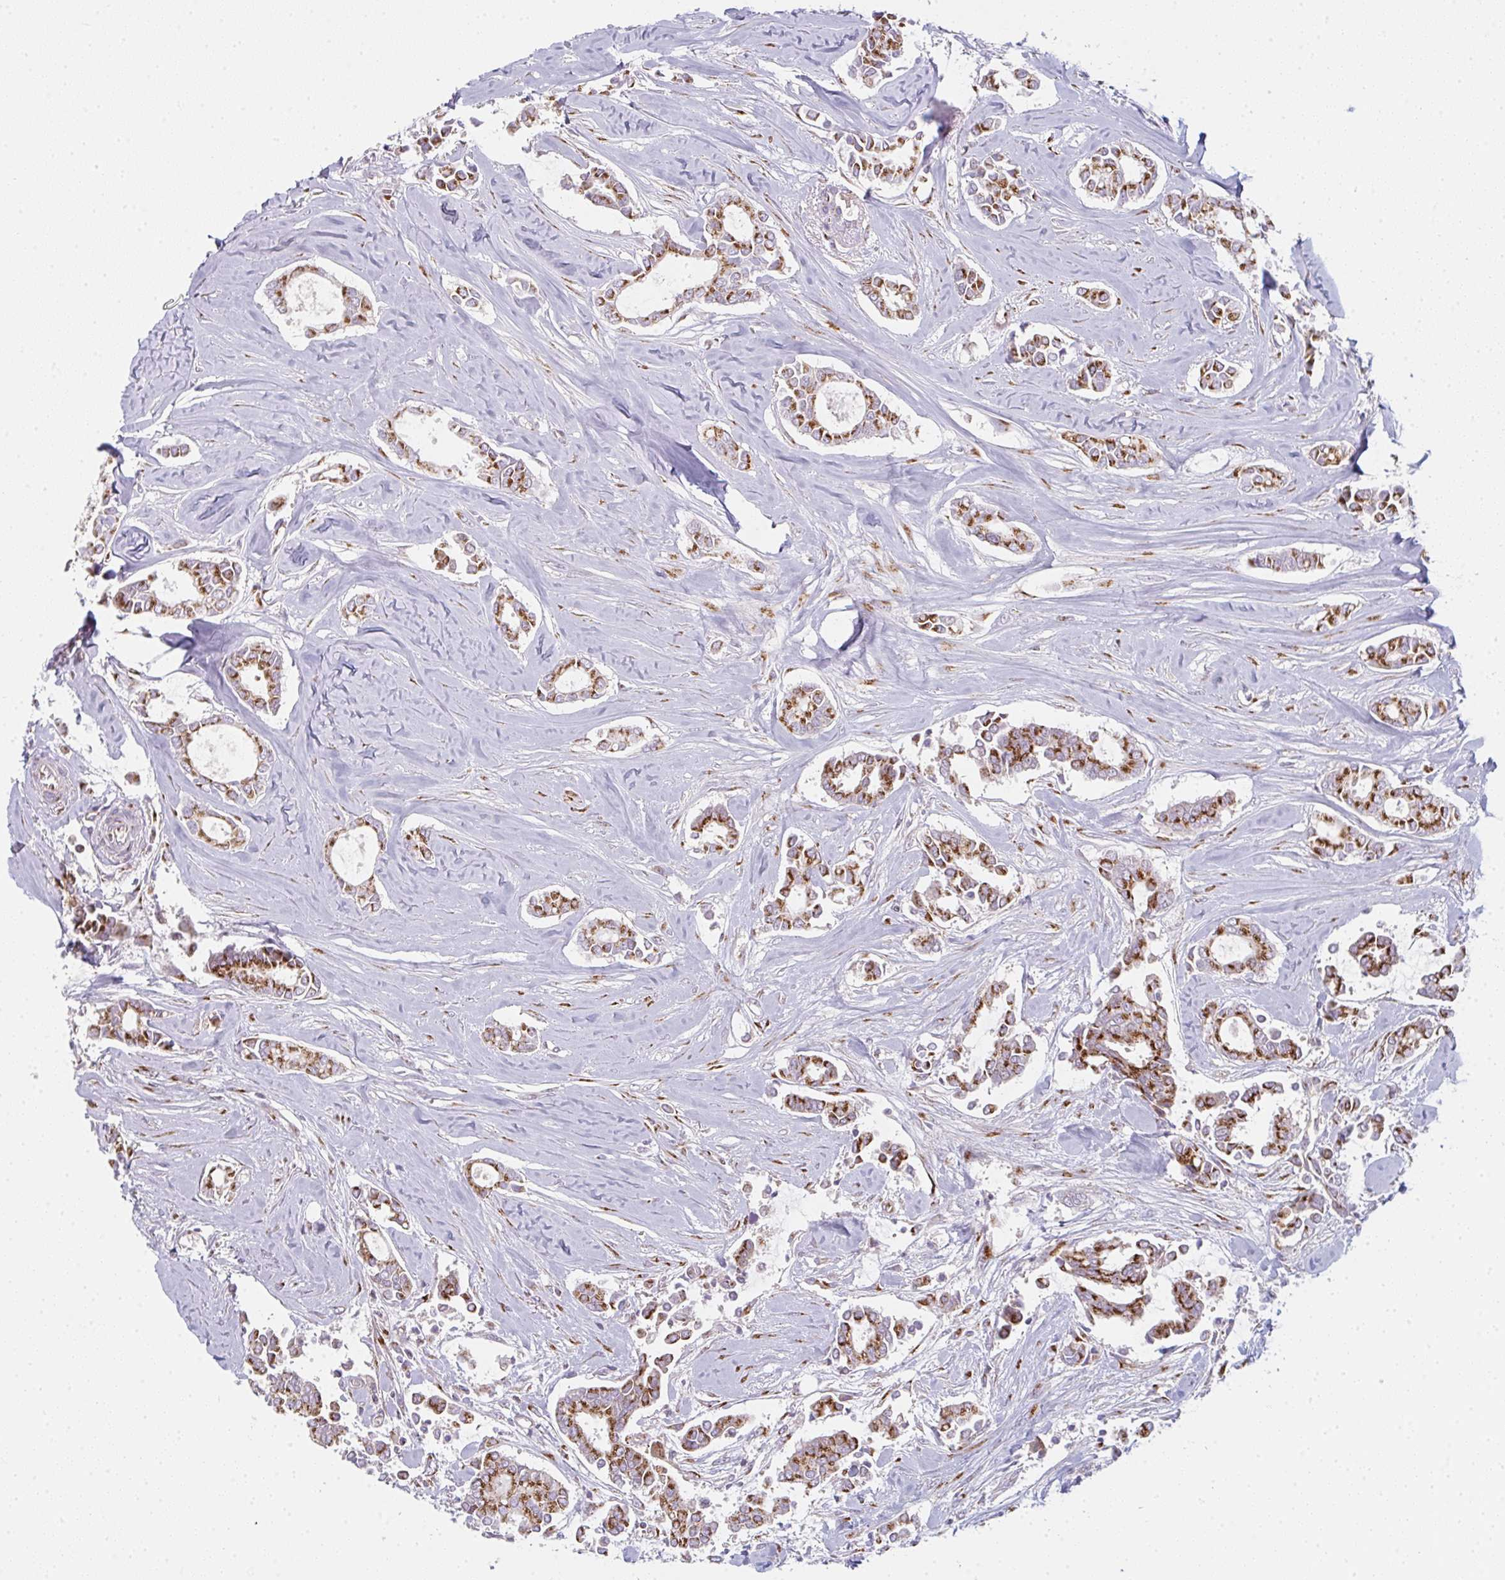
{"staining": {"intensity": "strong", "quantity": ">75%", "location": "cytoplasmic/membranous"}, "tissue": "breast cancer", "cell_type": "Tumor cells", "image_type": "cancer", "snomed": [{"axis": "morphology", "description": "Duct carcinoma"}, {"axis": "topography", "description": "Breast"}], "caption": "Immunohistochemical staining of human breast intraductal carcinoma demonstrates high levels of strong cytoplasmic/membranous protein expression in approximately >75% of tumor cells. (IHC, brightfield microscopy, high magnification).", "gene": "GVQW3", "patient": {"sex": "female", "age": 84}}